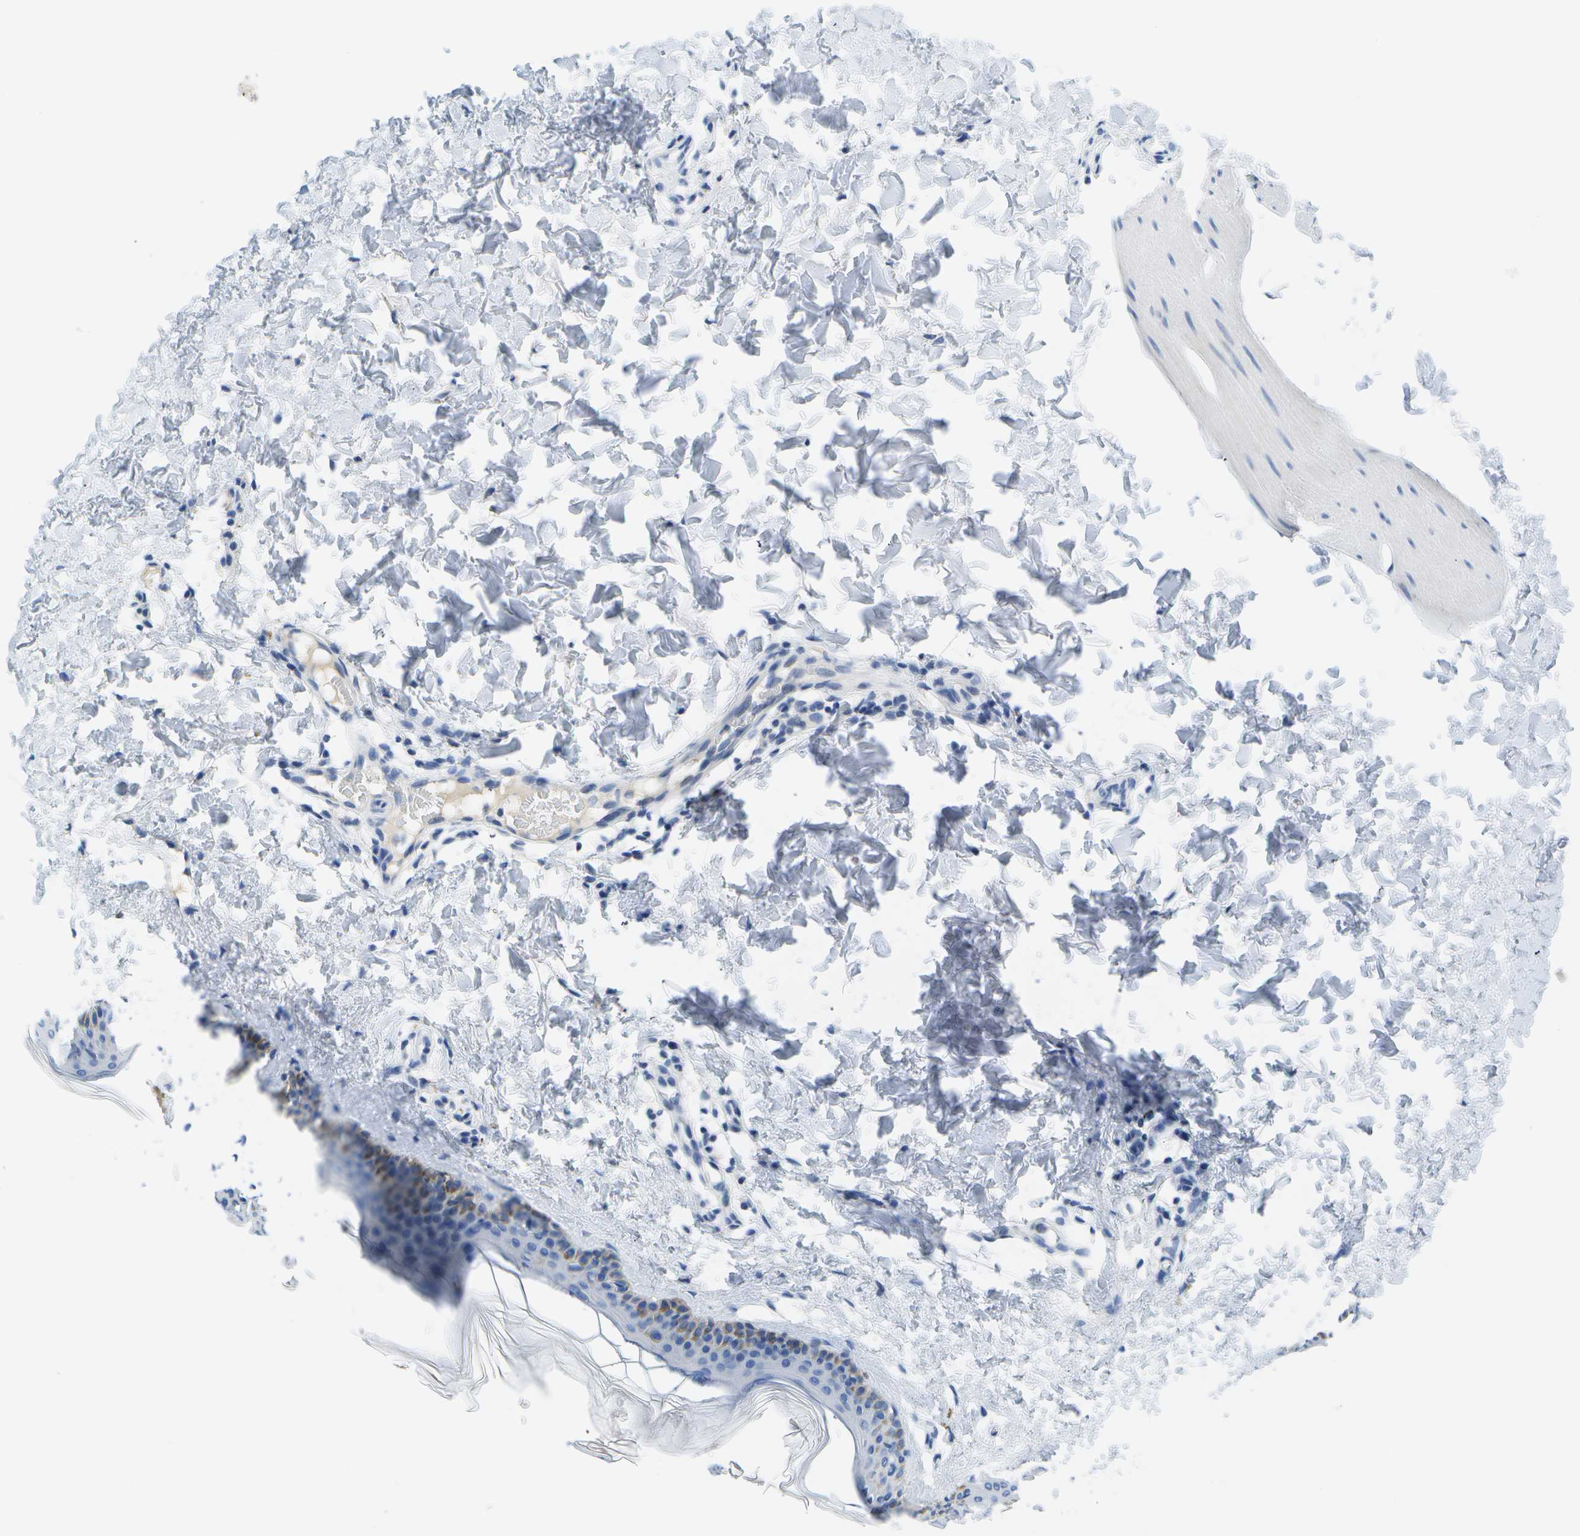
{"staining": {"intensity": "negative", "quantity": "none", "location": "none"}, "tissue": "skin", "cell_type": "Fibroblasts", "image_type": "normal", "snomed": [{"axis": "morphology", "description": "Normal tissue, NOS"}, {"axis": "topography", "description": "Skin"}], "caption": "Immunohistochemistry (IHC) image of unremarkable human skin stained for a protein (brown), which demonstrates no expression in fibroblasts. (Stains: DAB immunohistochemistry (IHC) with hematoxylin counter stain, Microscopy: brightfield microscopy at high magnification).", "gene": "MS4A1", "patient": {"sex": "female", "age": 41}}